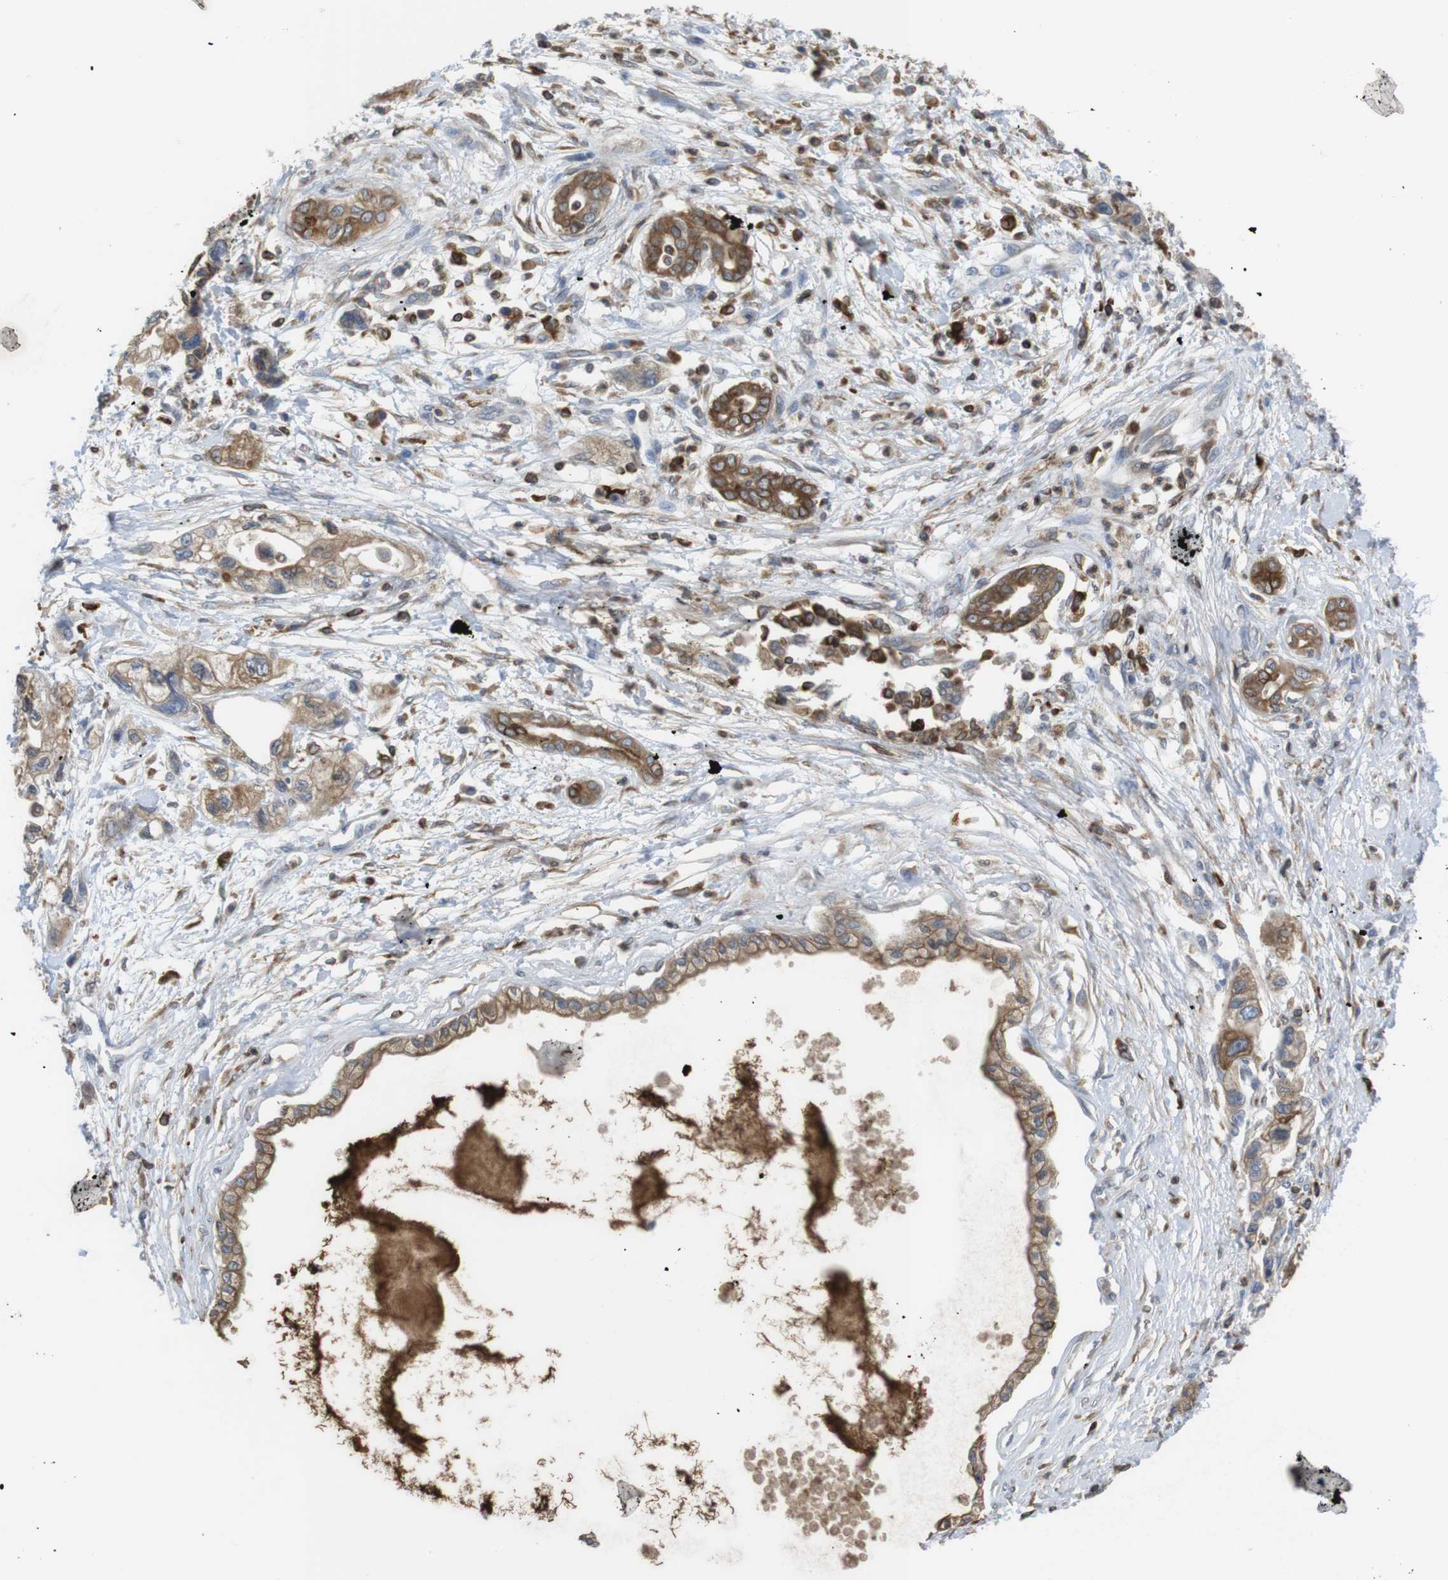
{"staining": {"intensity": "moderate", "quantity": ">75%", "location": "cytoplasmic/membranous"}, "tissue": "pancreatic cancer", "cell_type": "Tumor cells", "image_type": "cancer", "snomed": [{"axis": "morphology", "description": "Adenocarcinoma, NOS"}, {"axis": "topography", "description": "Pancreas"}], "caption": "Immunohistochemistry micrograph of neoplastic tissue: human pancreatic cancer stained using immunohistochemistry (IHC) displays medium levels of moderate protein expression localized specifically in the cytoplasmic/membranous of tumor cells, appearing as a cytoplasmic/membranous brown color.", "gene": "ARL6IP5", "patient": {"sex": "male", "age": 56}}